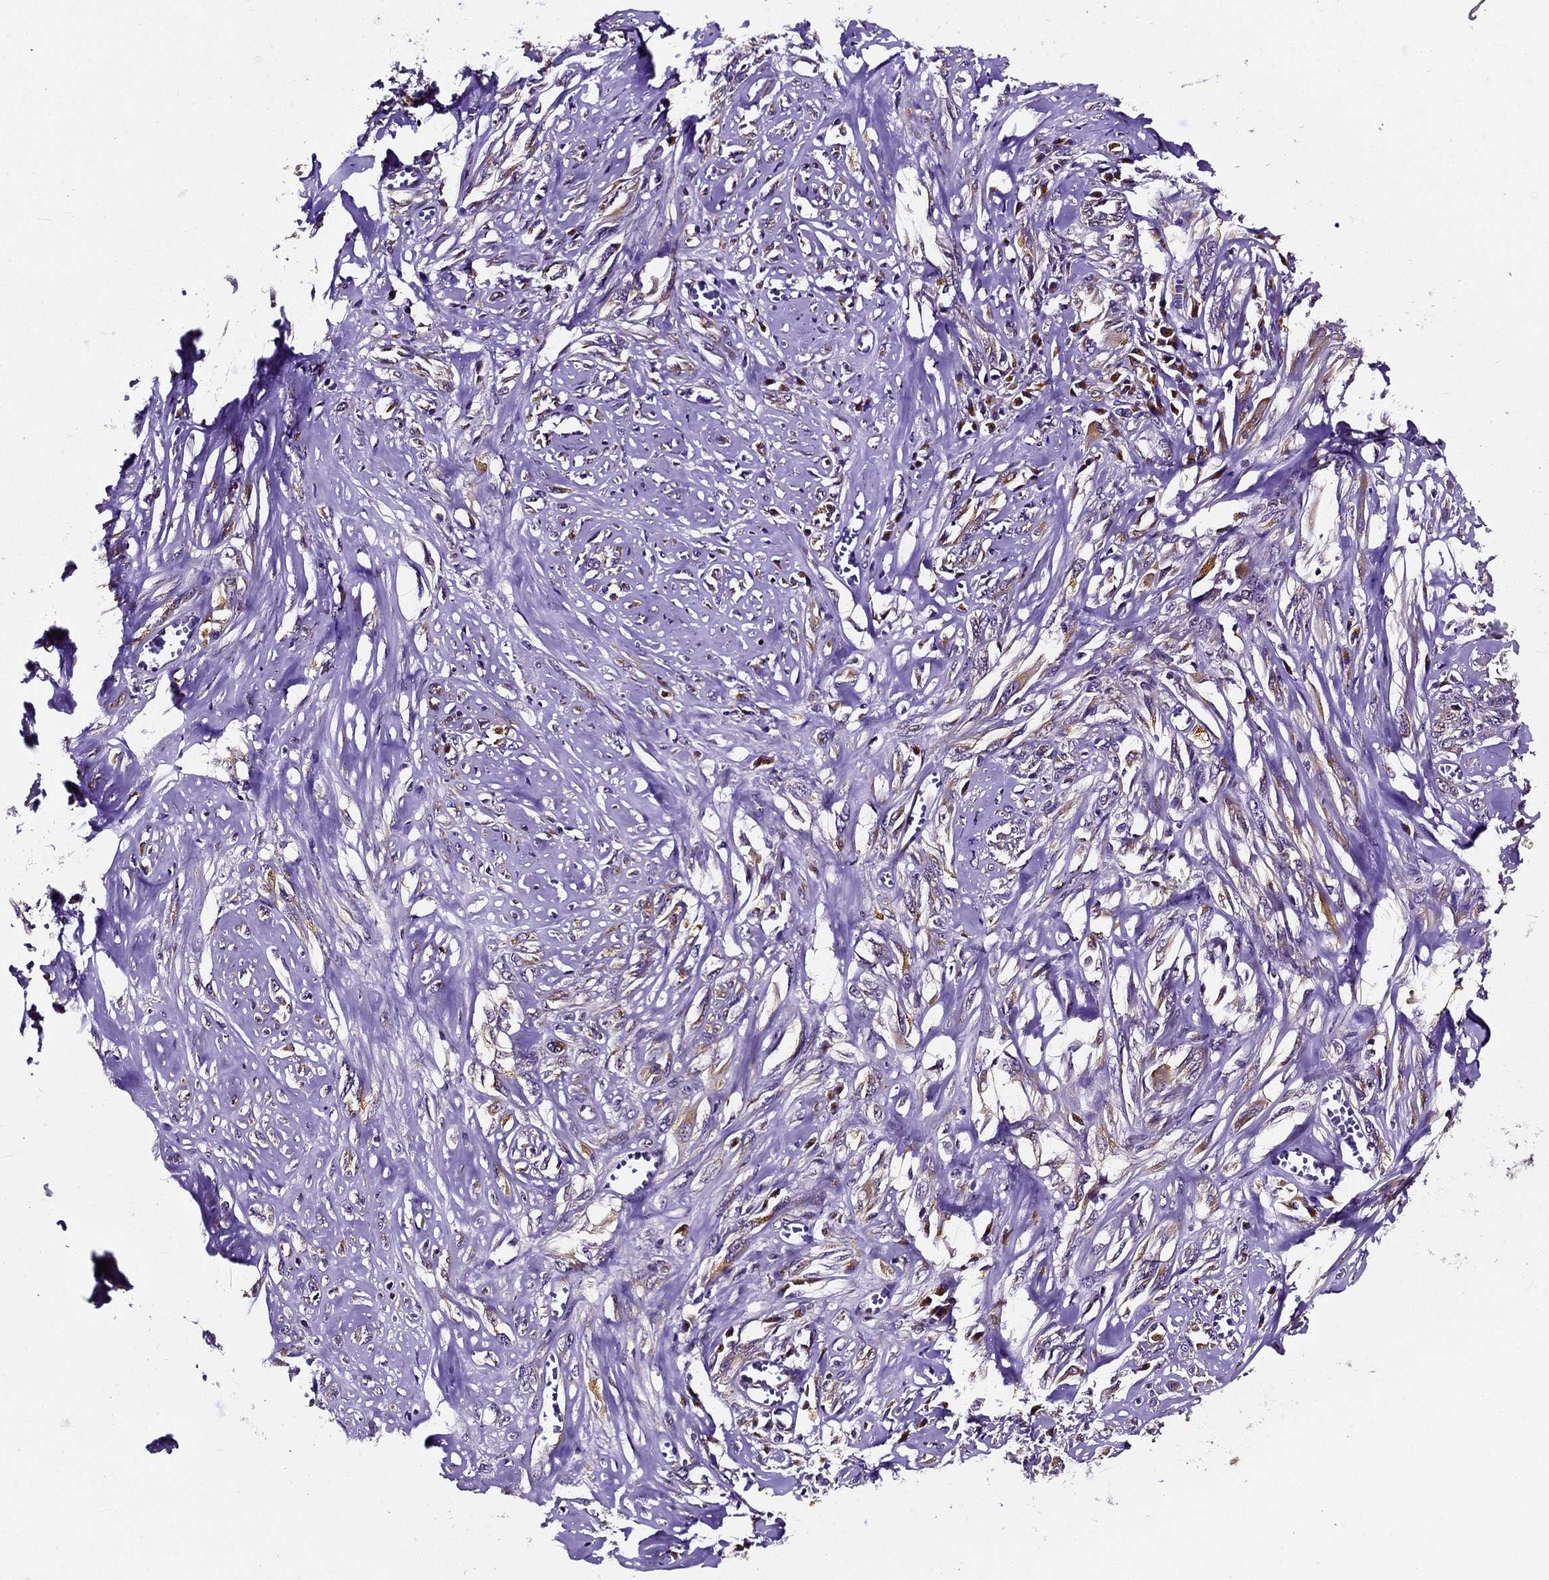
{"staining": {"intensity": "weak", "quantity": "25%-75%", "location": "cytoplasmic/membranous"}, "tissue": "melanoma", "cell_type": "Tumor cells", "image_type": "cancer", "snomed": [{"axis": "morphology", "description": "Malignant melanoma, NOS"}, {"axis": "topography", "description": "Skin"}], "caption": "Weak cytoplasmic/membranous protein positivity is identified in approximately 25%-75% of tumor cells in malignant melanoma.", "gene": "TICAM1", "patient": {"sex": "female", "age": 91}}